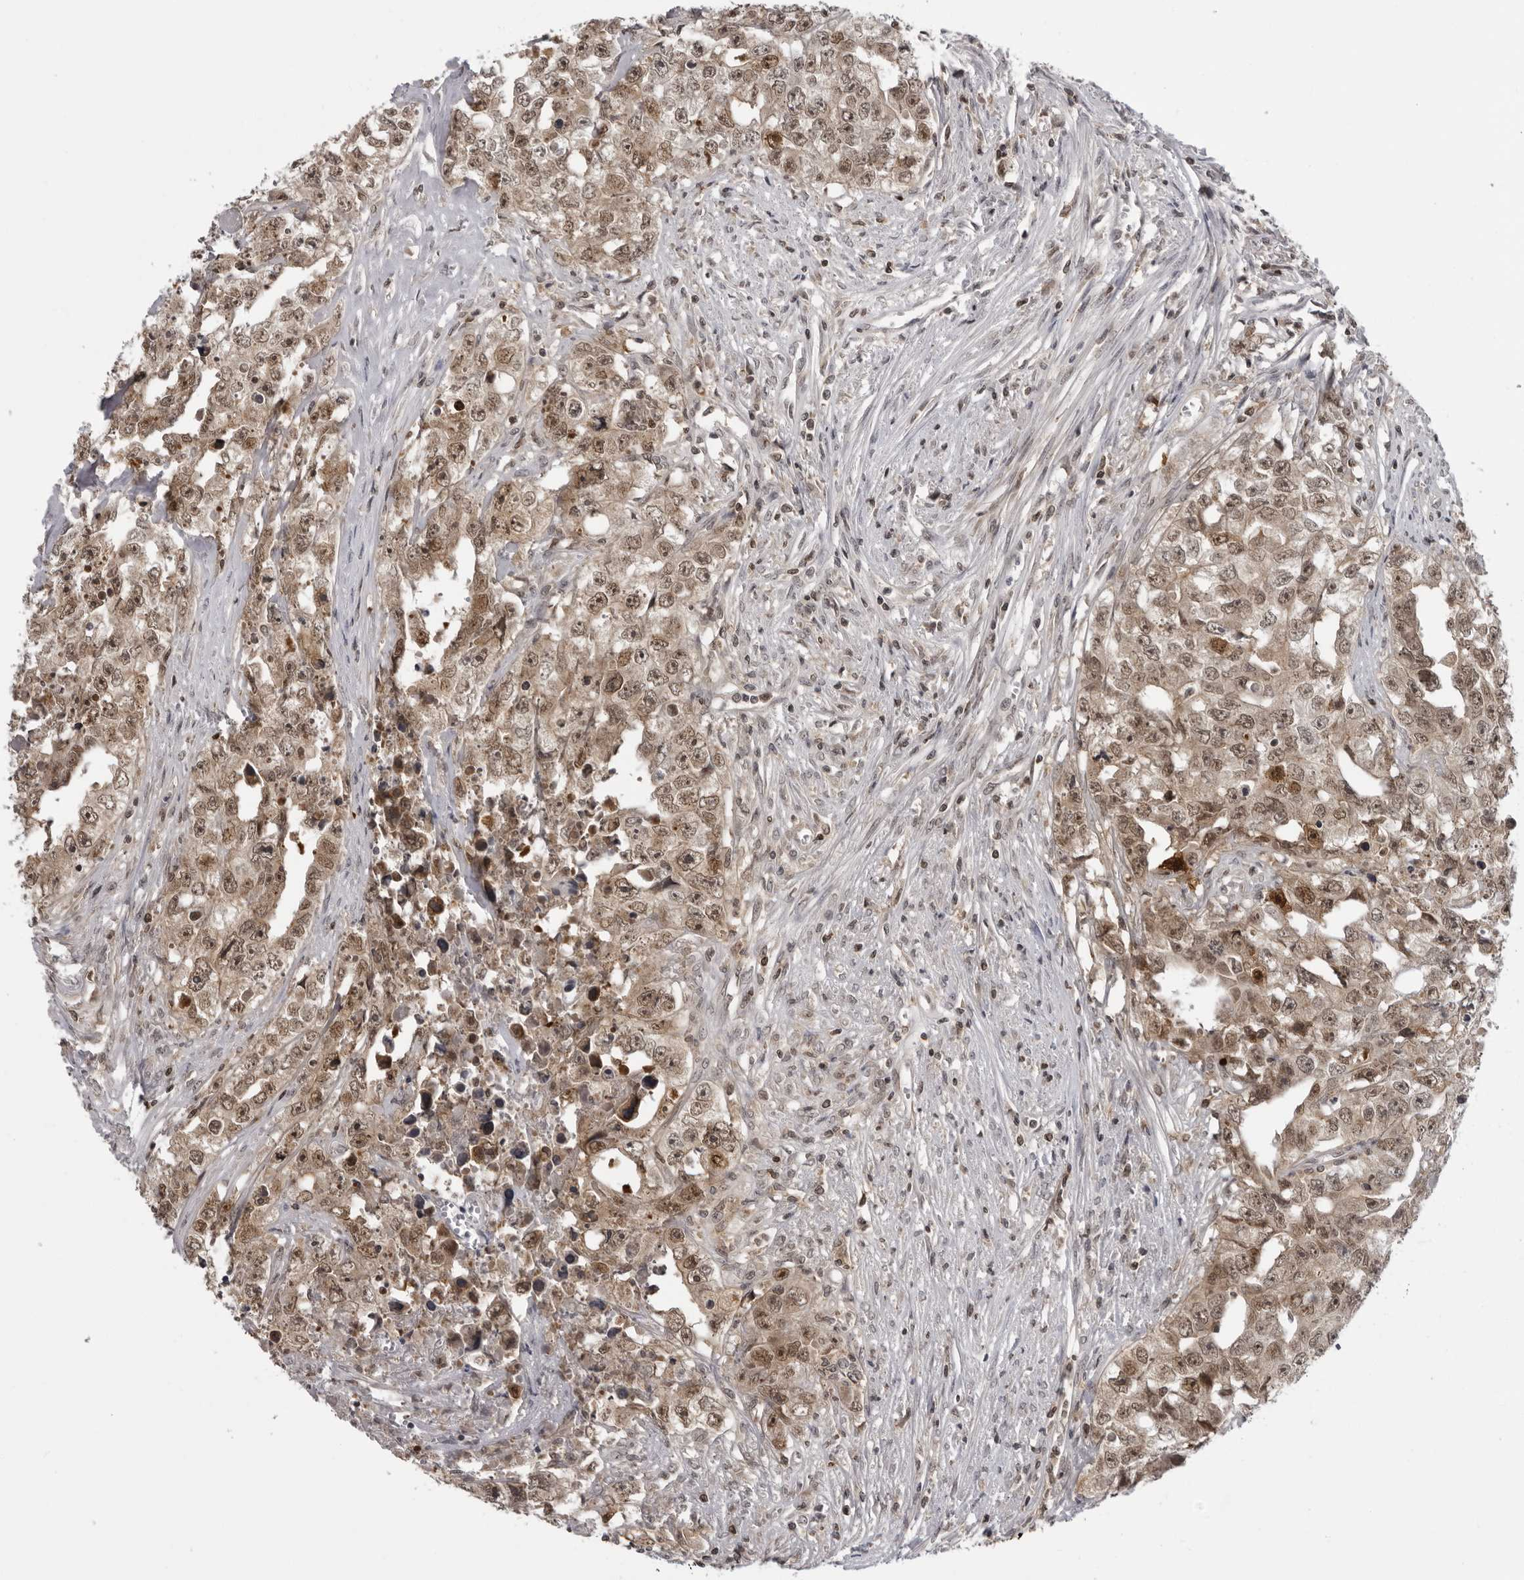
{"staining": {"intensity": "moderate", "quantity": ">75%", "location": "cytoplasmic/membranous,nuclear"}, "tissue": "testis cancer", "cell_type": "Tumor cells", "image_type": "cancer", "snomed": [{"axis": "morphology", "description": "Seminoma, NOS"}, {"axis": "morphology", "description": "Carcinoma, Embryonal, NOS"}, {"axis": "topography", "description": "Testis"}], "caption": "Moderate cytoplasmic/membranous and nuclear protein positivity is seen in approximately >75% of tumor cells in testis cancer (seminoma). The staining was performed using DAB, with brown indicating positive protein expression. Nuclei are stained blue with hematoxylin.", "gene": "PDCL3", "patient": {"sex": "male", "age": 43}}